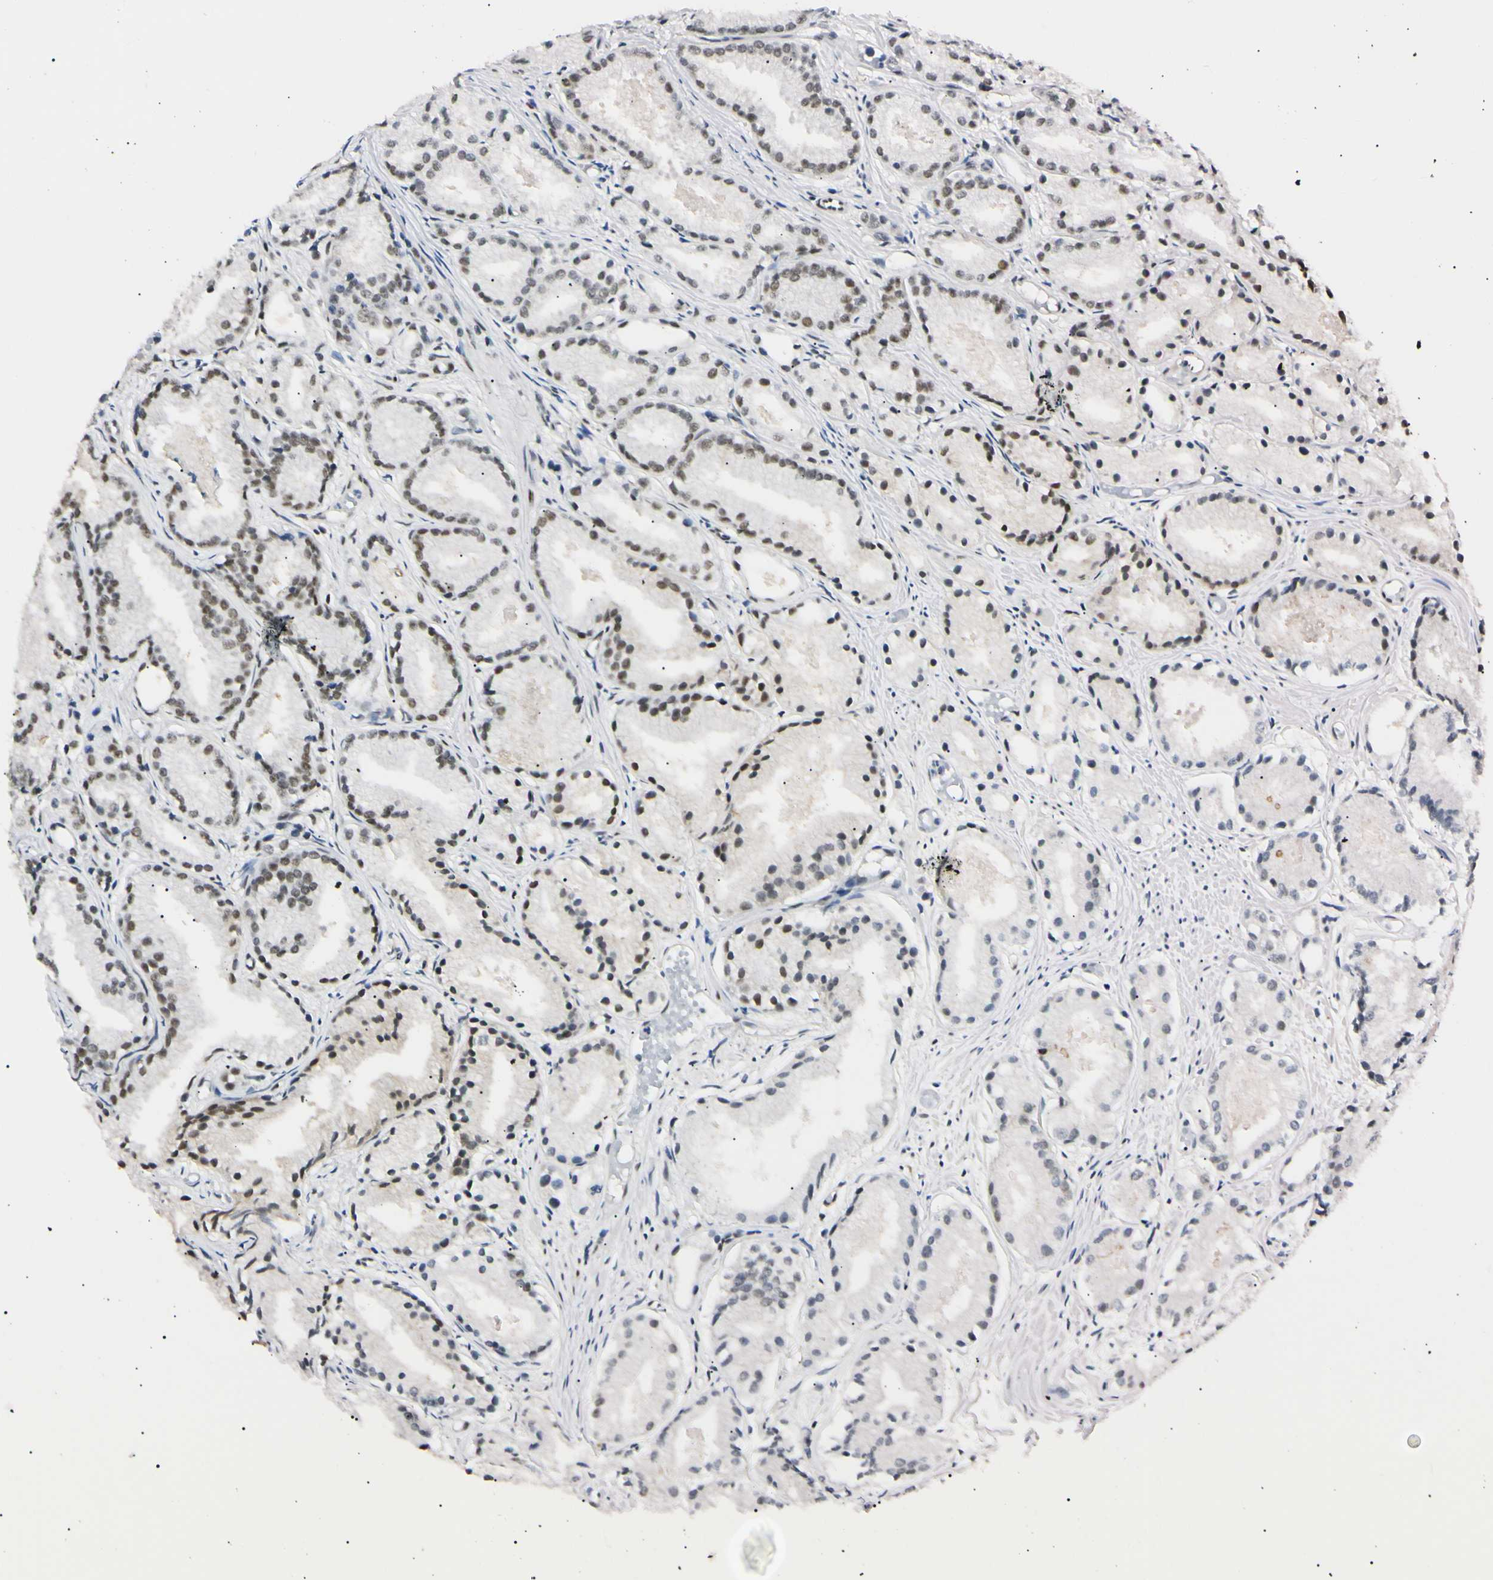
{"staining": {"intensity": "moderate", "quantity": ">75%", "location": "nuclear"}, "tissue": "prostate cancer", "cell_type": "Tumor cells", "image_type": "cancer", "snomed": [{"axis": "morphology", "description": "Adenocarcinoma, Low grade"}, {"axis": "topography", "description": "Prostate"}], "caption": "There is medium levels of moderate nuclear staining in tumor cells of prostate cancer (adenocarcinoma (low-grade)), as demonstrated by immunohistochemical staining (brown color).", "gene": "ZNF134", "patient": {"sex": "male", "age": 72}}